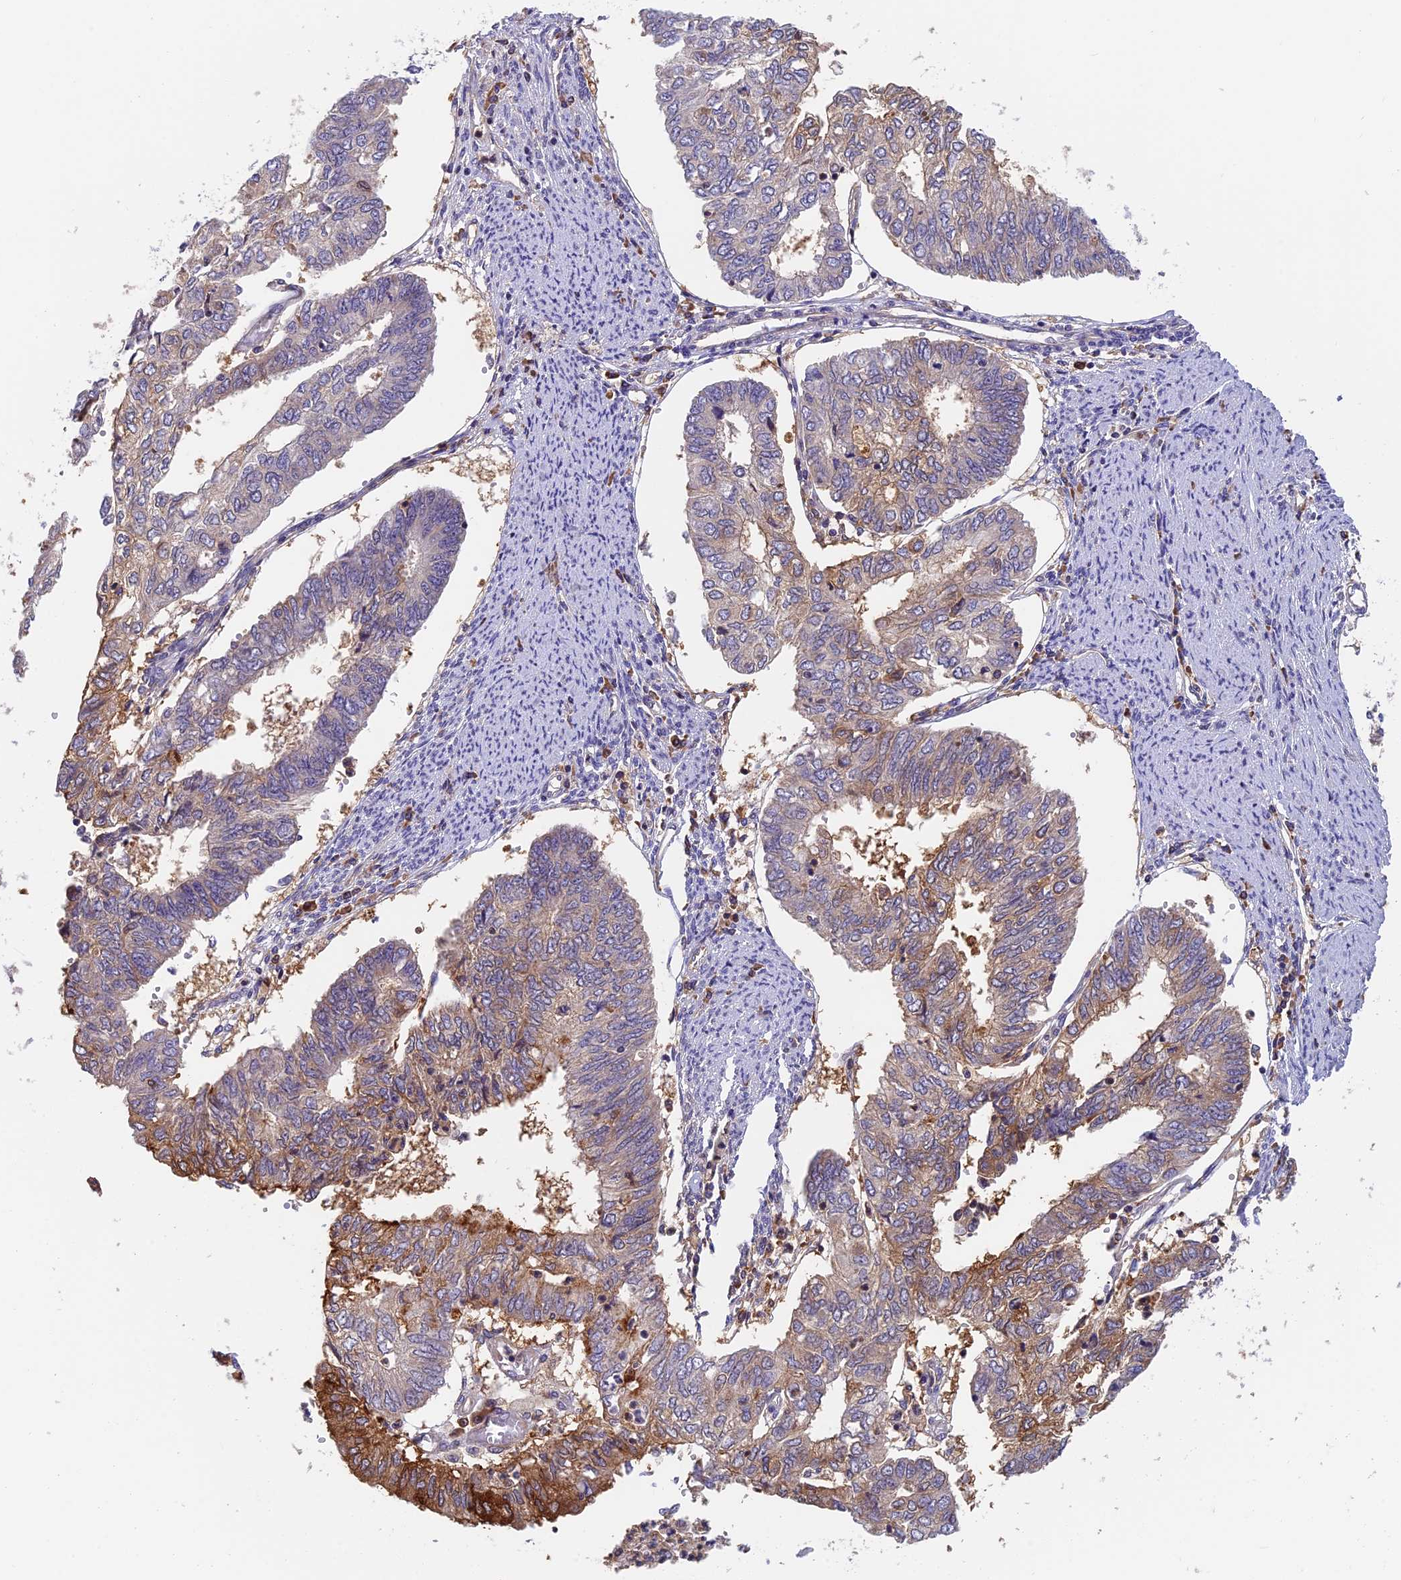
{"staining": {"intensity": "moderate", "quantity": "25%-75%", "location": "cytoplasmic/membranous"}, "tissue": "endometrial cancer", "cell_type": "Tumor cells", "image_type": "cancer", "snomed": [{"axis": "morphology", "description": "Adenocarcinoma, NOS"}, {"axis": "topography", "description": "Endometrium"}], "caption": "Protein staining of endometrial cancer tissue demonstrates moderate cytoplasmic/membranous staining in approximately 25%-75% of tumor cells.", "gene": "IPO5", "patient": {"sex": "female", "age": 68}}